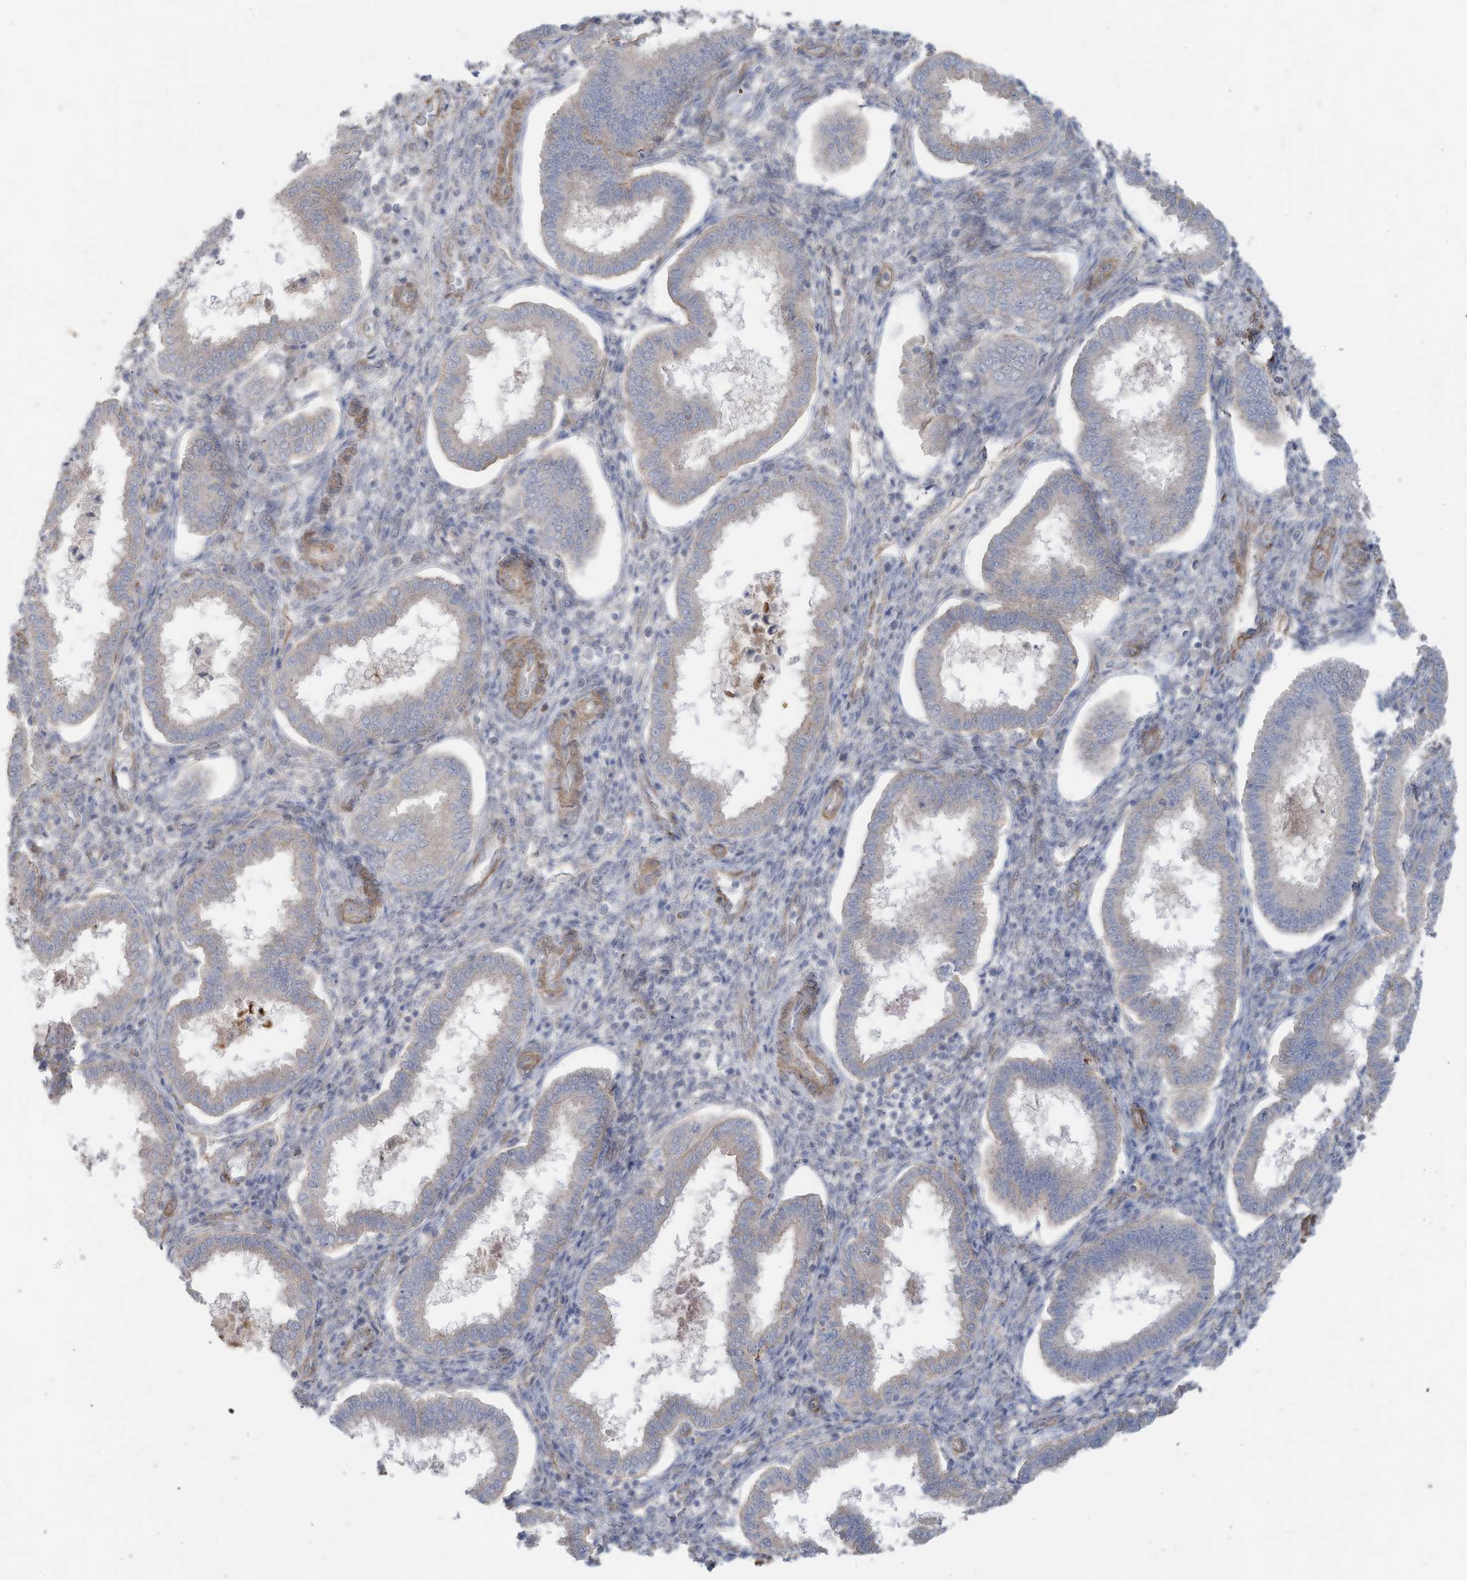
{"staining": {"intensity": "negative", "quantity": "none", "location": "none"}, "tissue": "endometrium", "cell_type": "Cells in endometrial stroma", "image_type": "normal", "snomed": [{"axis": "morphology", "description": "Normal tissue, NOS"}, {"axis": "topography", "description": "Endometrium"}], "caption": "High power microscopy photomicrograph of an immunohistochemistry (IHC) photomicrograph of unremarkable endometrium, revealing no significant positivity in cells in endometrial stroma.", "gene": "SLC17A7", "patient": {"sex": "female", "age": 24}}